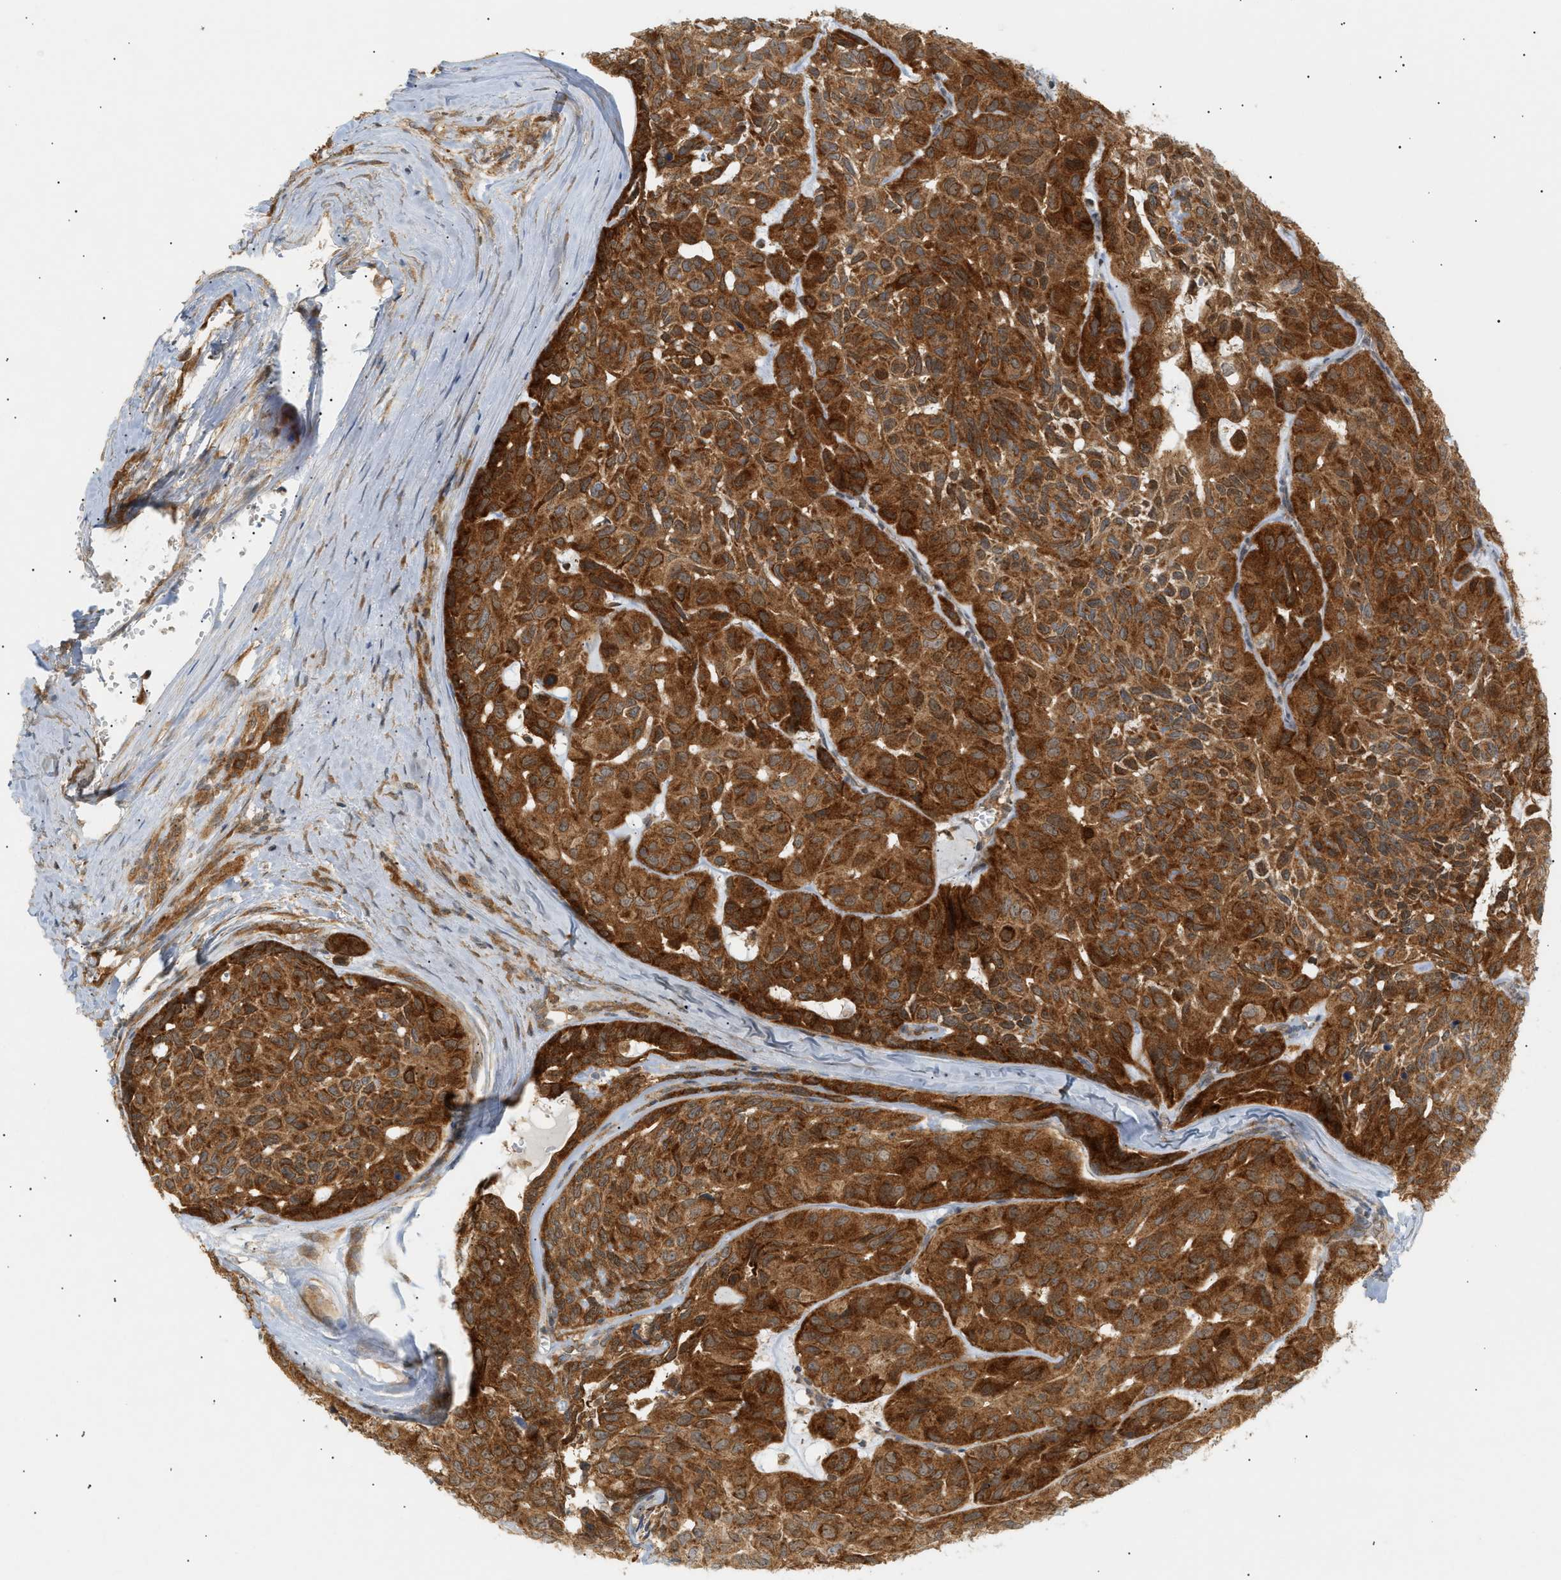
{"staining": {"intensity": "strong", "quantity": ">75%", "location": "cytoplasmic/membranous"}, "tissue": "head and neck cancer", "cell_type": "Tumor cells", "image_type": "cancer", "snomed": [{"axis": "morphology", "description": "Adenocarcinoma, NOS"}, {"axis": "topography", "description": "Salivary gland, NOS"}, {"axis": "topography", "description": "Head-Neck"}], "caption": "IHC histopathology image of neoplastic tissue: adenocarcinoma (head and neck) stained using immunohistochemistry (IHC) reveals high levels of strong protein expression localized specifically in the cytoplasmic/membranous of tumor cells, appearing as a cytoplasmic/membranous brown color.", "gene": "SHC1", "patient": {"sex": "female", "age": 76}}